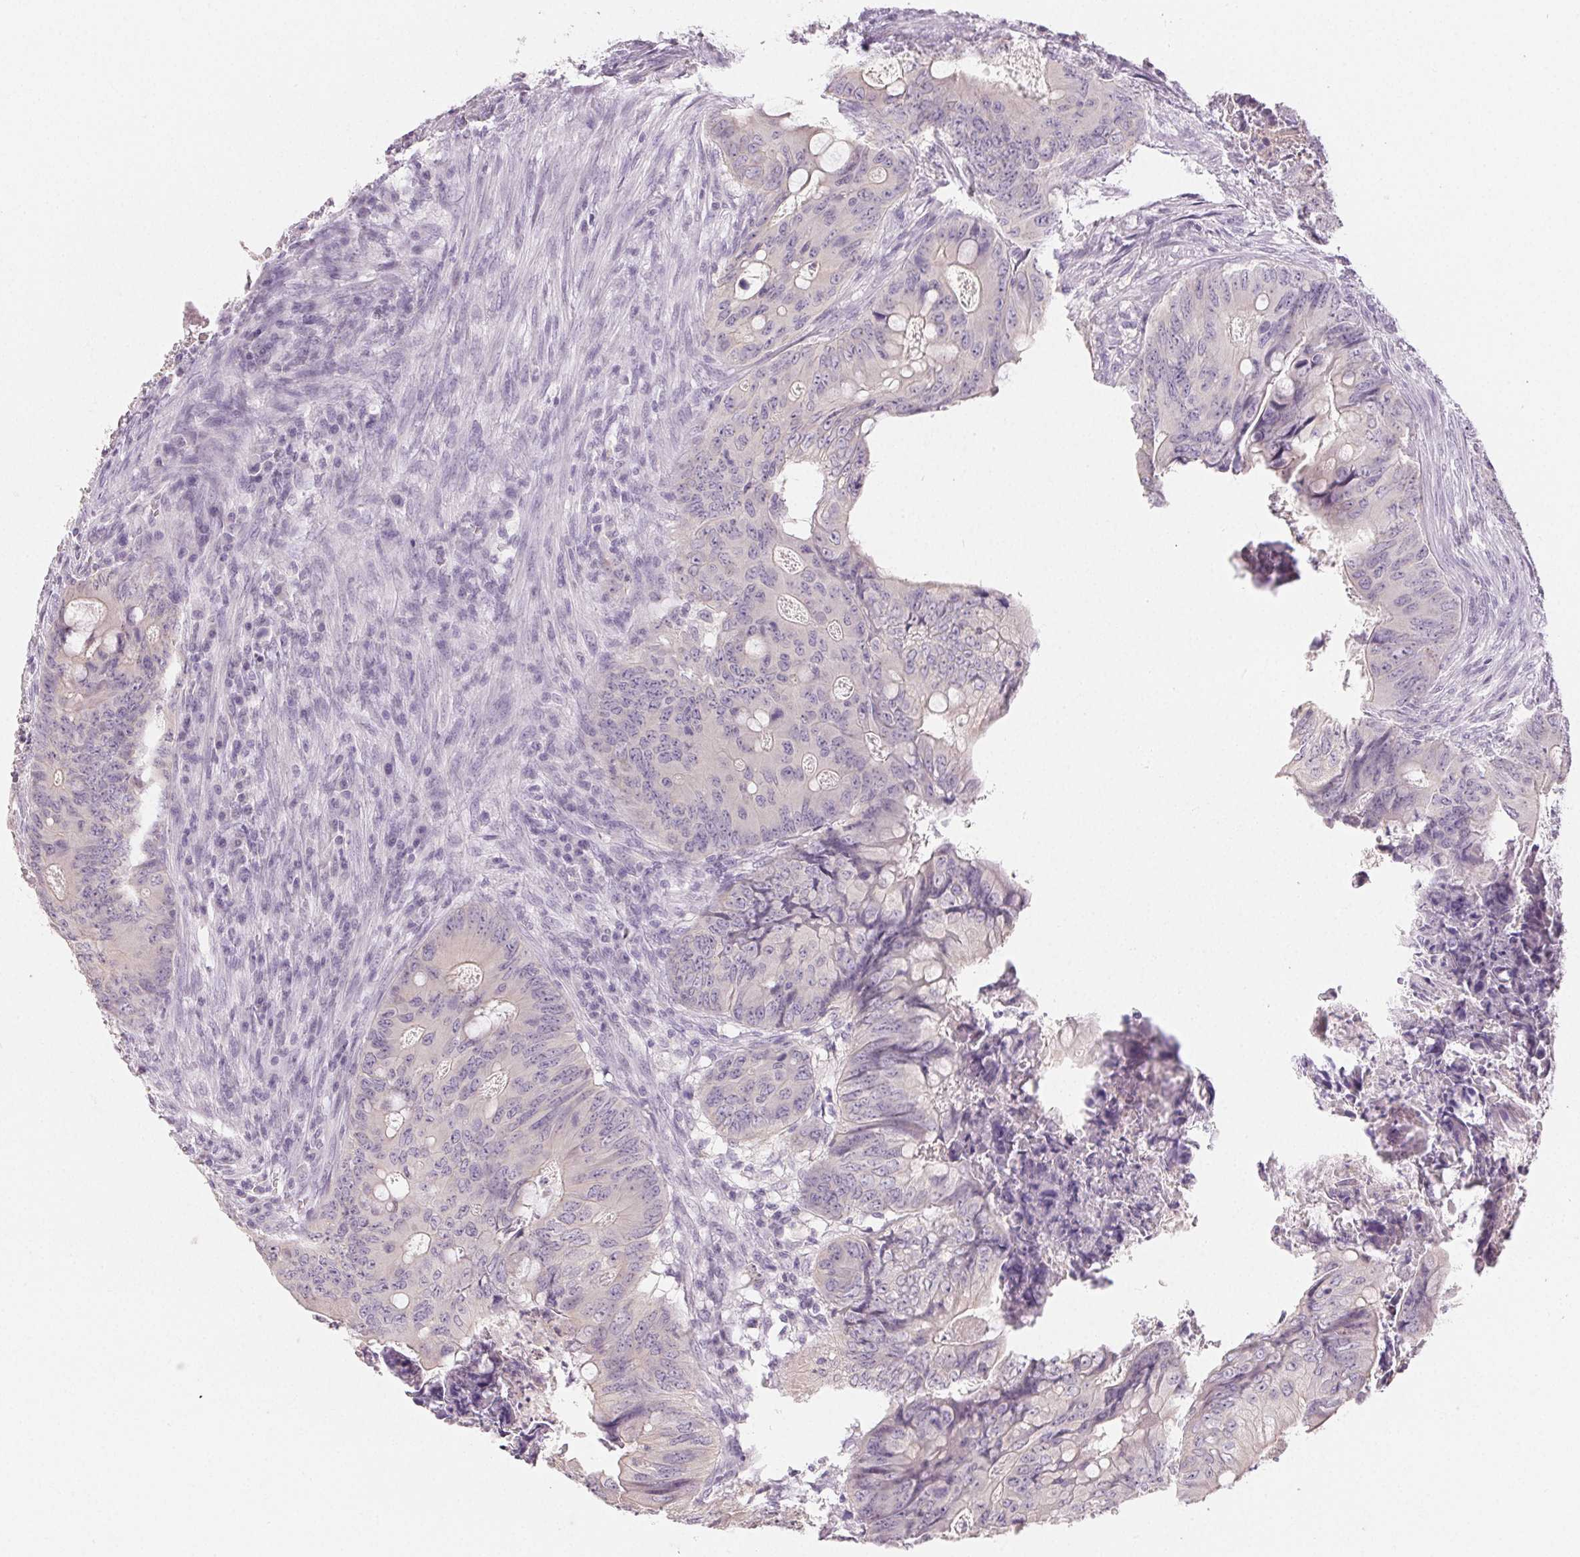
{"staining": {"intensity": "negative", "quantity": "none", "location": "none"}, "tissue": "colorectal cancer", "cell_type": "Tumor cells", "image_type": "cancer", "snomed": [{"axis": "morphology", "description": "Adenocarcinoma, NOS"}, {"axis": "topography", "description": "Colon"}], "caption": "The histopathology image demonstrates no staining of tumor cells in colorectal adenocarcinoma.", "gene": "SFTPD", "patient": {"sex": "female", "age": 74}}